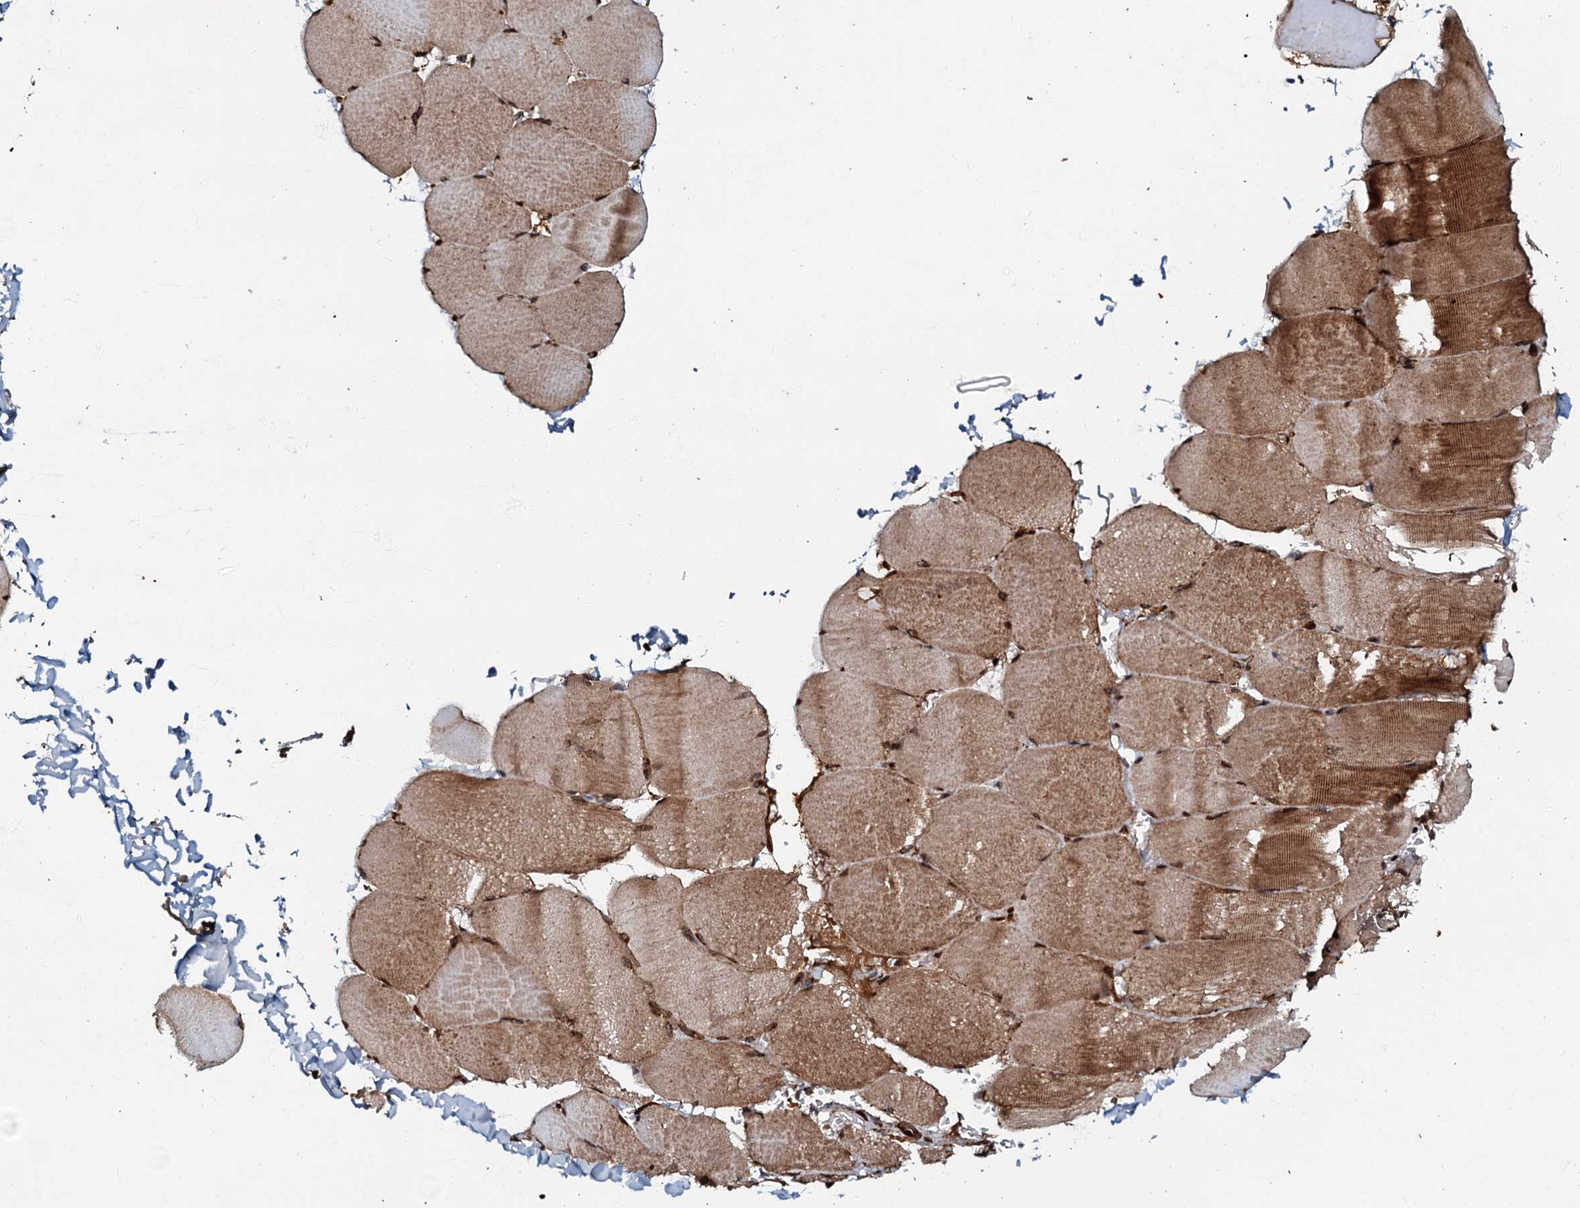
{"staining": {"intensity": "moderate", "quantity": ">75%", "location": "cytoplasmic/membranous"}, "tissue": "skeletal muscle", "cell_type": "Myocytes", "image_type": "normal", "snomed": [{"axis": "morphology", "description": "Normal tissue, NOS"}, {"axis": "topography", "description": "Skeletal muscle"}, {"axis": "topography", "description": "Head-Neck"}], "caption": "IHC photomicrograph of normal skeletal muscle: skeletal muscle stained using immunohistochemistry displays medium levels of moderate protein expression localized specifically in the cytoplasmic/membranous of myocytes, appearing as a cytoplasmic/membranous brown color.", "gene": "BLOC1S6", "patient": {"sex": "male", "age": 66}}